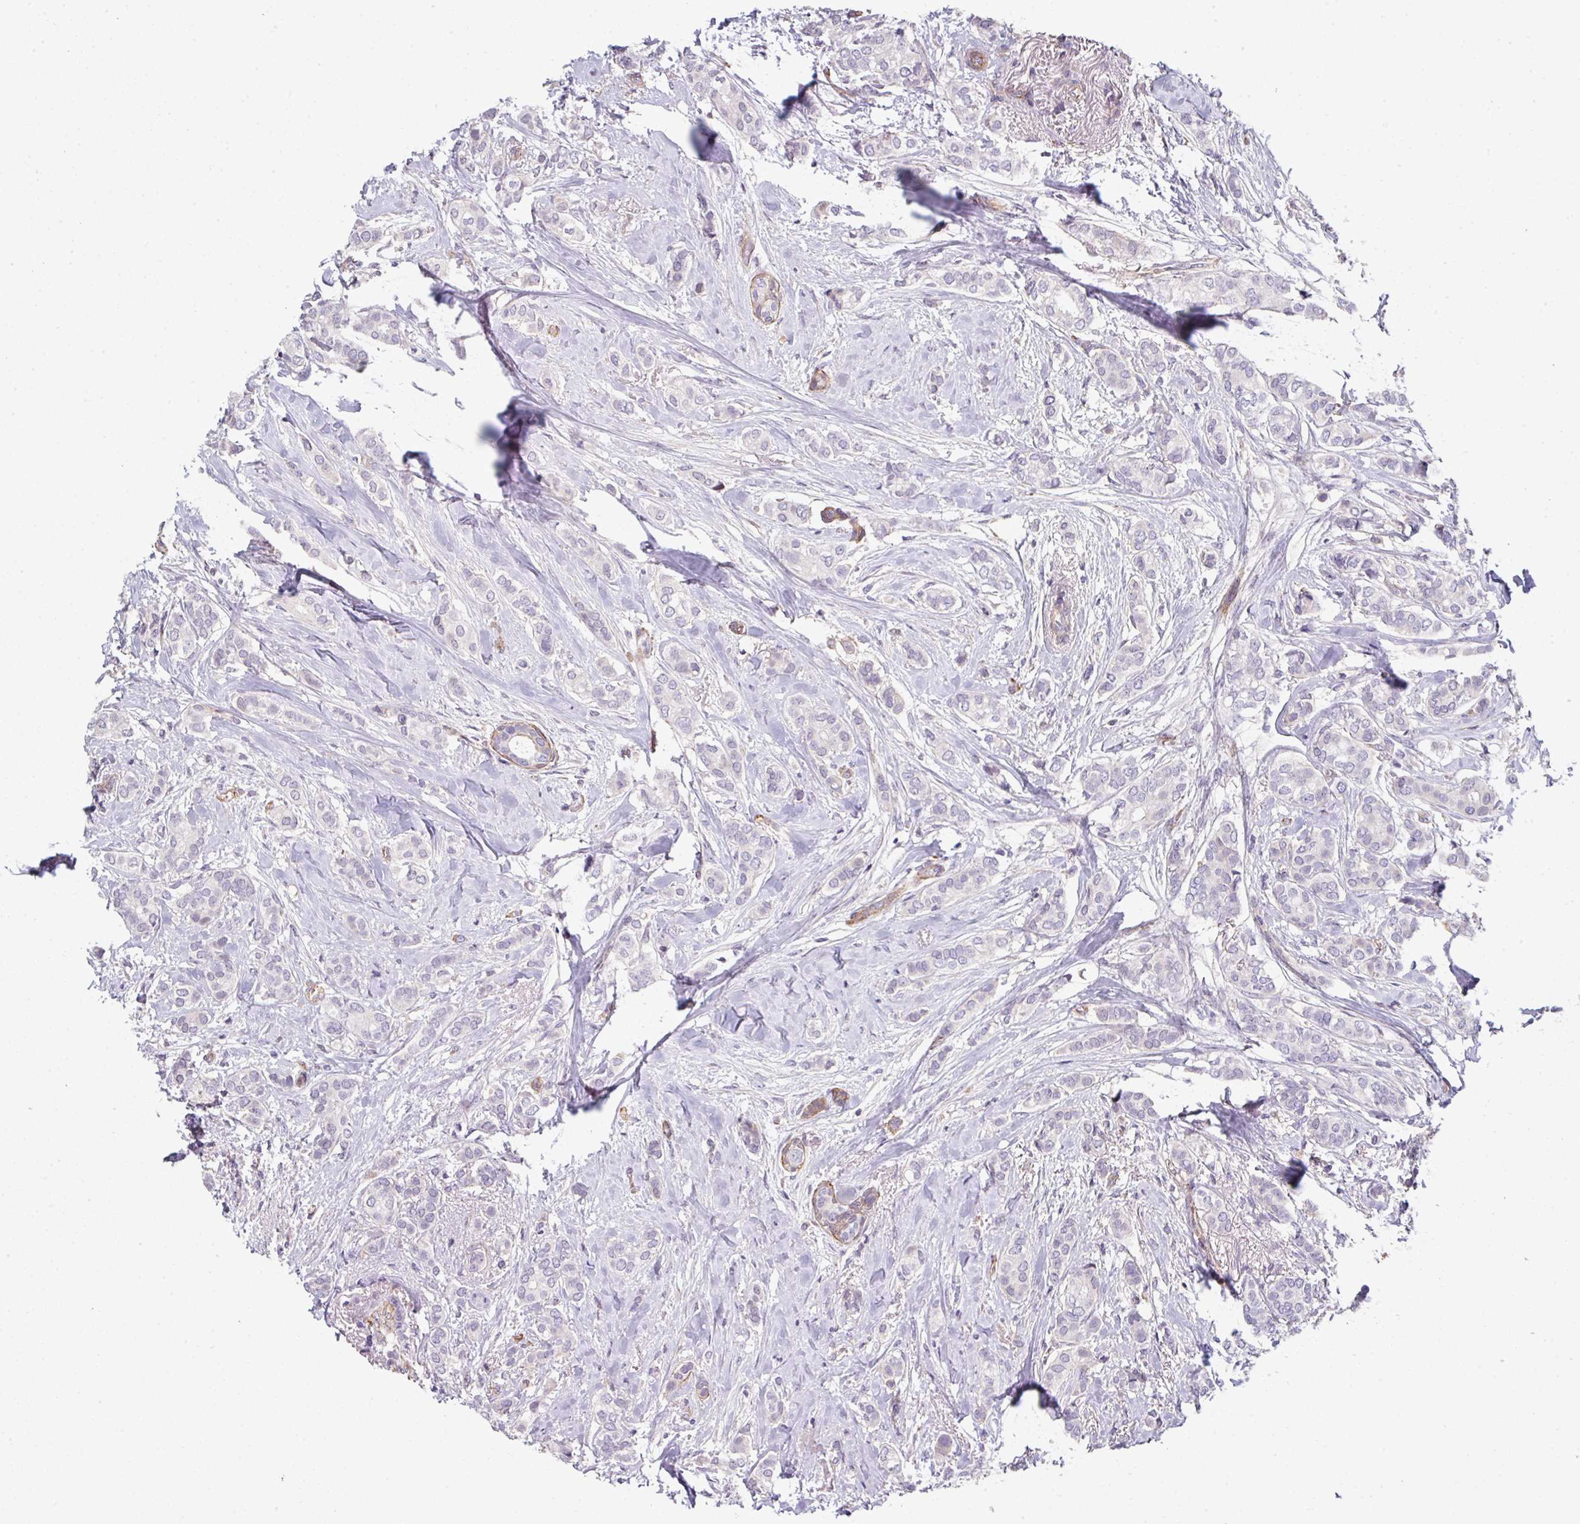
{"staining": {"intensity": "moderate", "quantity": "<25%", "location": "cytoplasmic/membranous"}, "tissue": "breast cancer", "cell_type": "Tumor cells", "image_type": "cancer", "snomed": [{"axis": "morphology", "description": "Duct carcinoma"}, {"axis": "topography", "description": "Breast"}], "caption": "Immunohistochemistry (IHC) staining of breast invasive ductal carcinoma, which exhibits low levels of moderate cytoplasmic/membranous staining in about <25% of tumor cells indicating moderate cytoplasmic/membranous protein positivity. The staining was performed using DAB (brown) for protein detection and nuclei were counterstained in hematoxylin (blue).", "gene": "ANO9", "patient": {"sex": "female", "age": 73}}